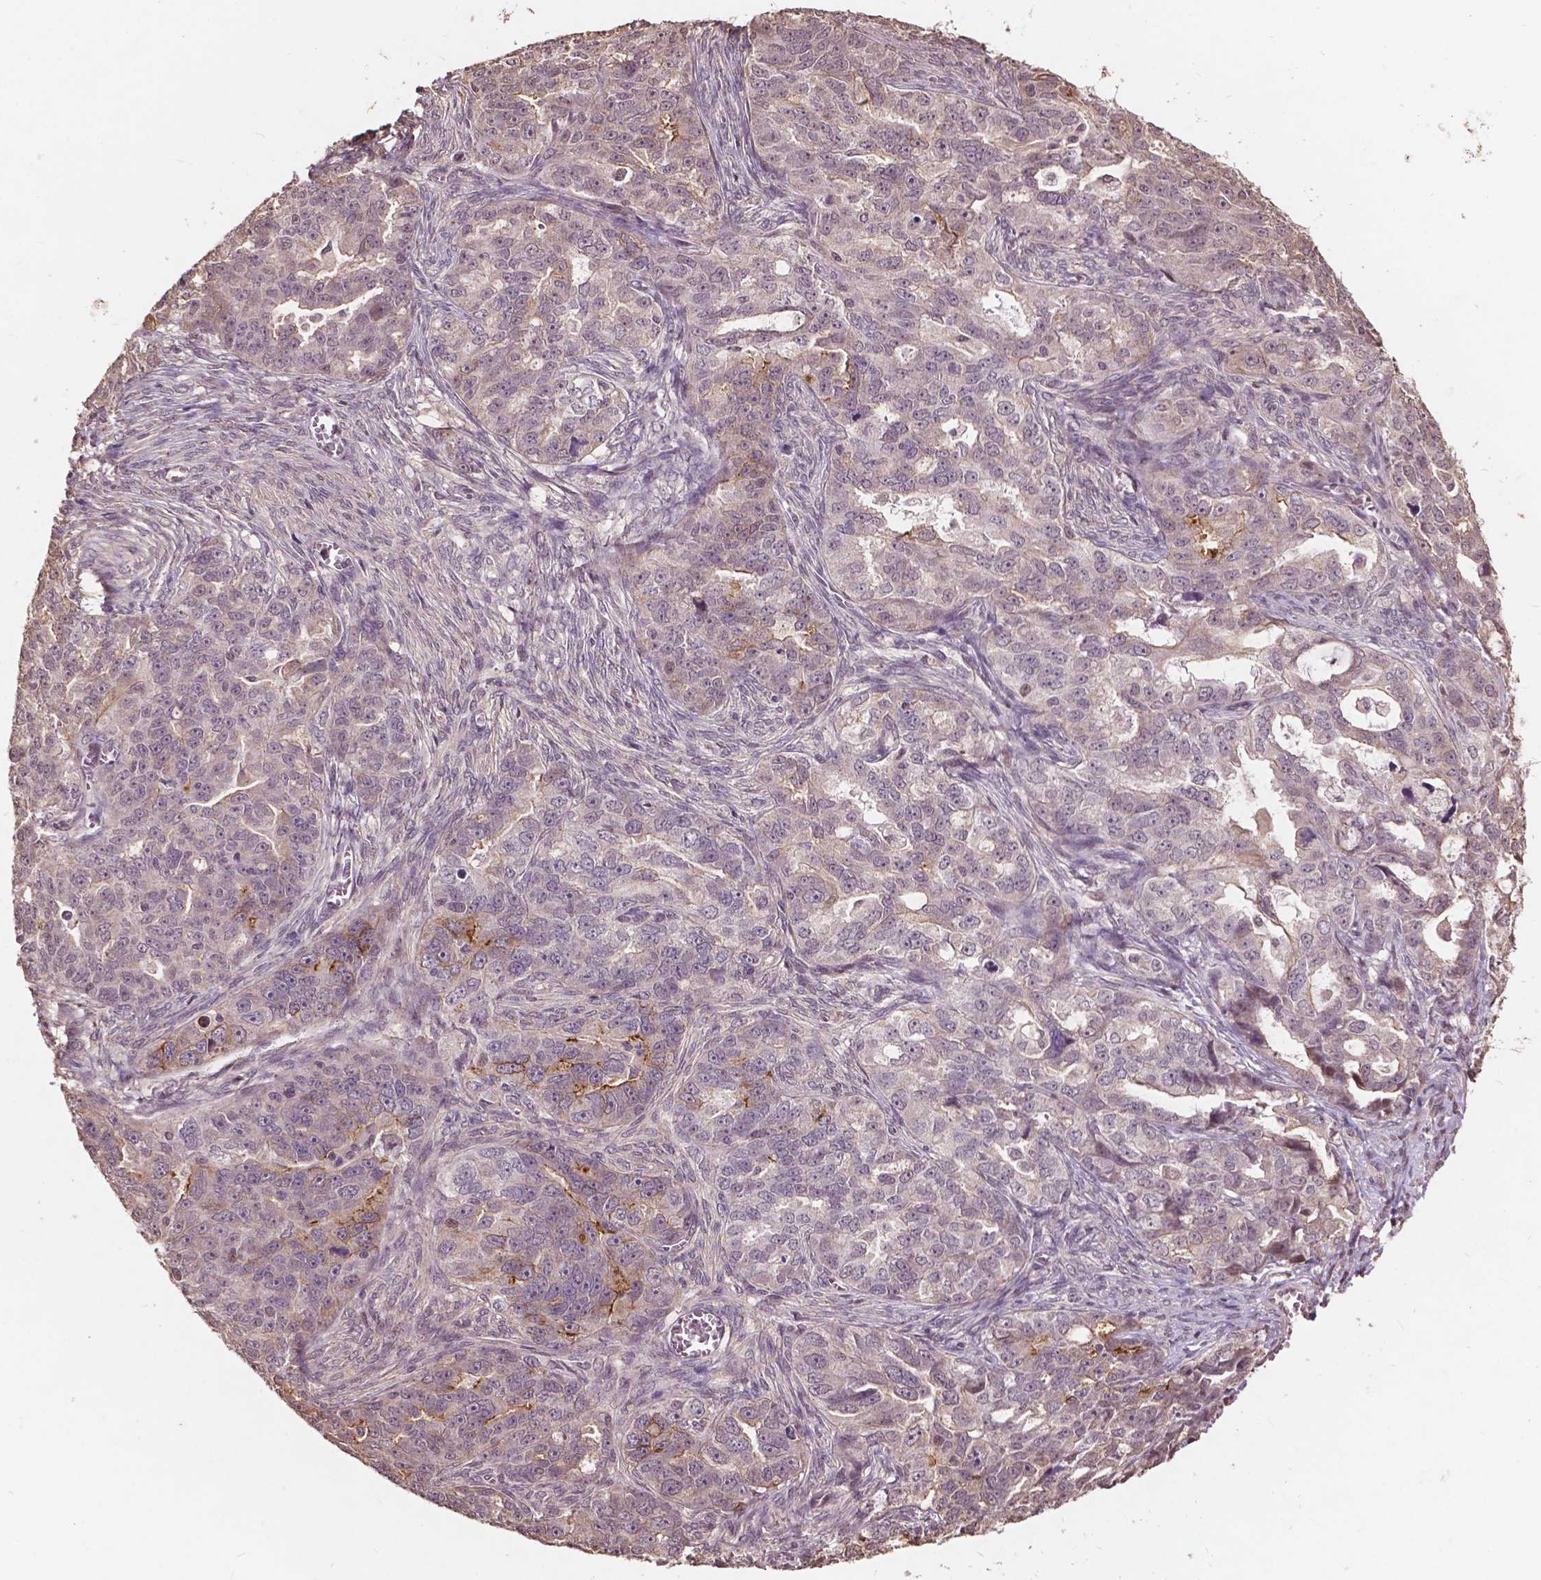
{"staining": {"intensity": "weak", "quantity": "<25%", "location": "cytoplasmic/membranous"}, "tissue": "ovarian cancer", "cell_type": "Tumor cells", "image_type": "cancer", "snomed": [{"axis": "morphology", "description": "Cystadenocarcinoma, serous, NOS"}, {"axis": "topography", "description": "Ovary"}], "caption": "IHC photomicrograph of ovarian cancer stained for a protein (brown), which demonstrates no staining in tumor cells.", "gene": "GLRA2", "patient": {"sex": "female", "age": 51}}